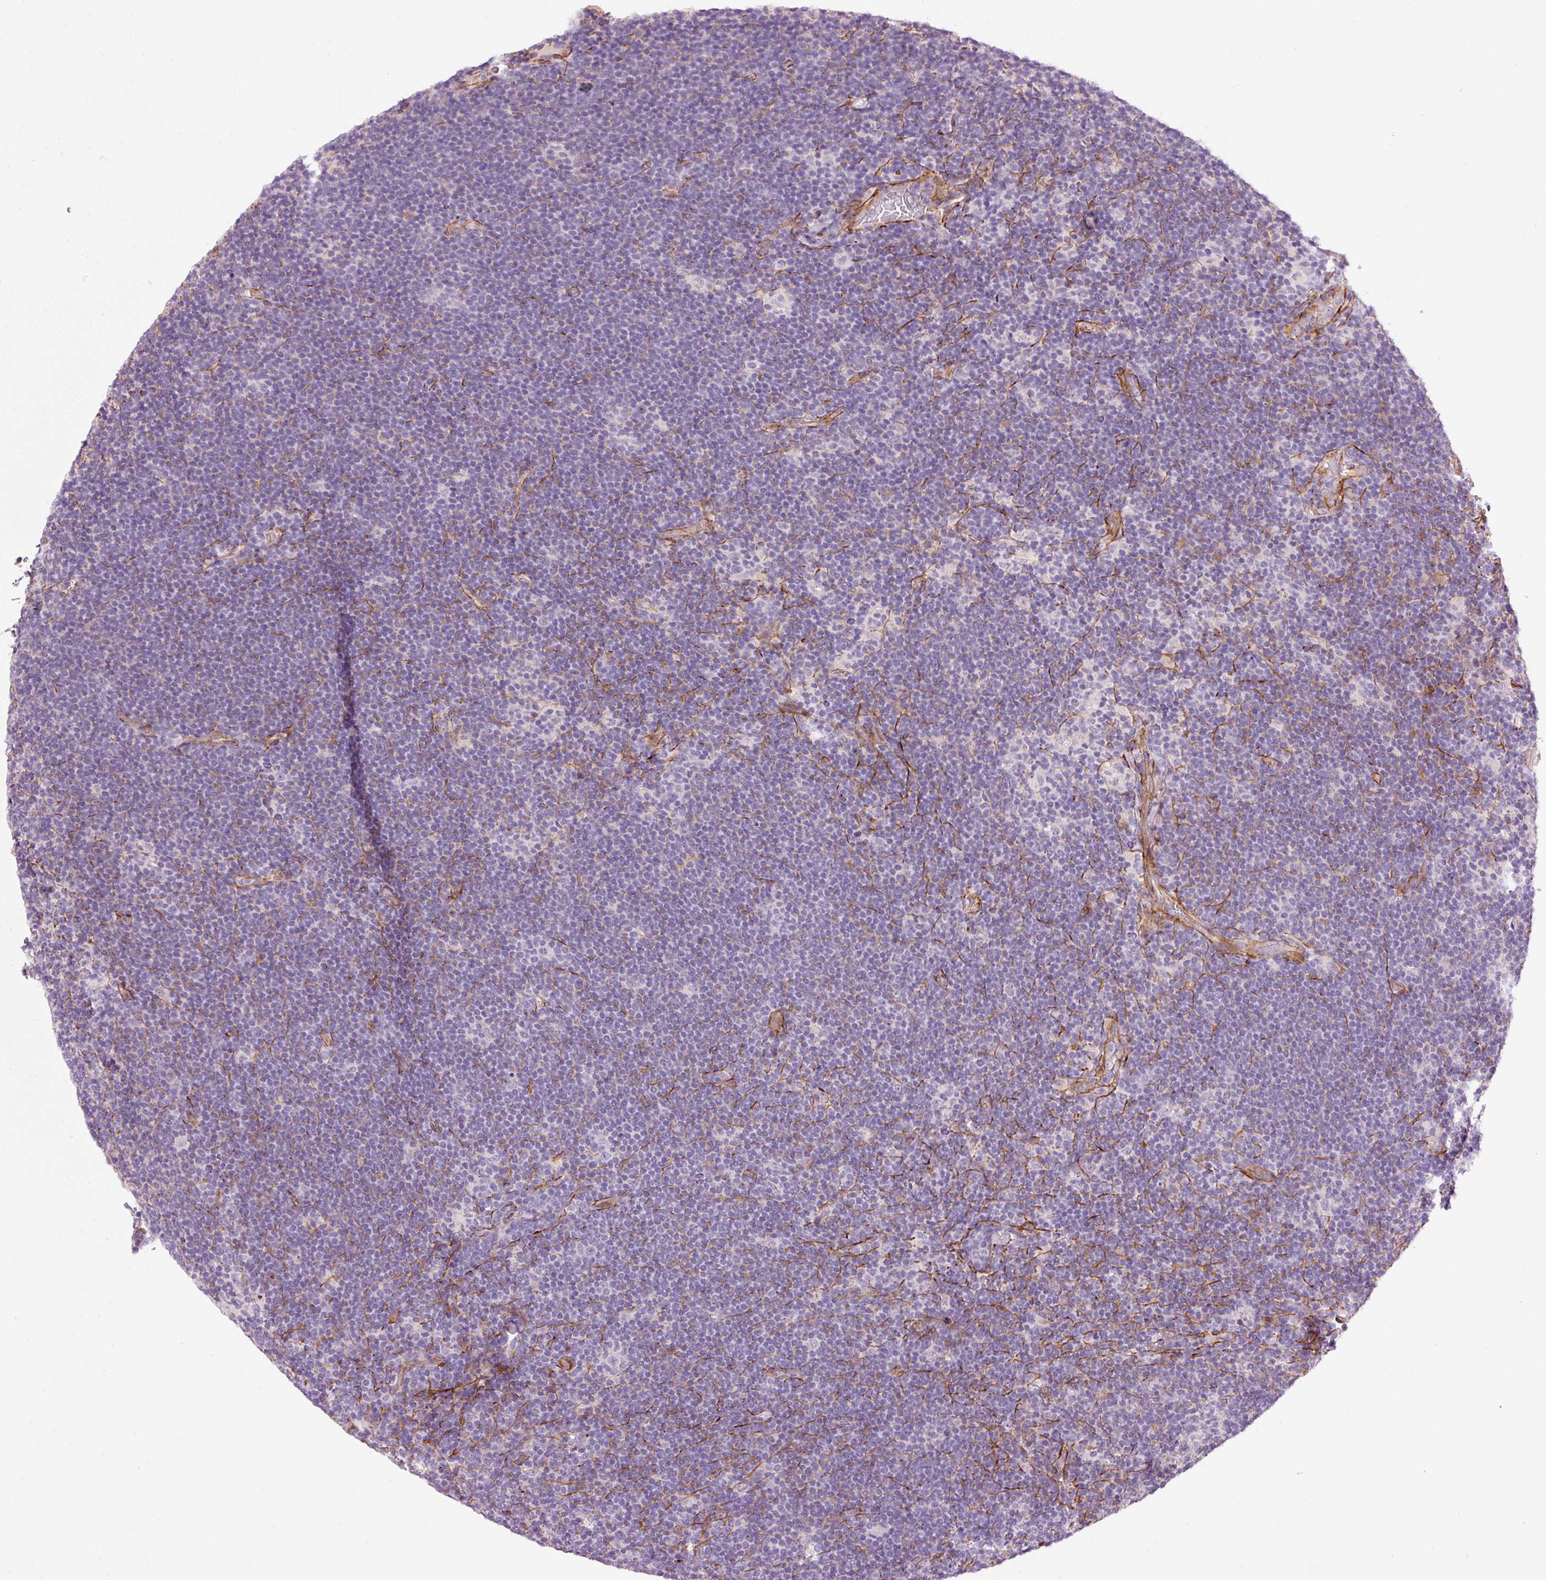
{"staining": {"intensity": "negative", "quantity": "none", "location": "none"}, "tissue": "lymphoma", "cell_type": "Tumor cells", "image_type": "cancer", "snomed": [{"axis": "morphology", "description": "Hodgkin's disease, NOS"}, {"axis": "topography", "description": "Lymph node"}], "caption": "Tumor cells are negative for brown protein staining in Hodgkin's disease. (Stains: DAB (3,3'-diaminobenzidine) immunohistochemistry (IHC) with hematoxylin counter stain, Microscopy: brightfield microscopy at high magnification).", "gene": "ANKRD20A1", "patient": {"sex": "female", "age": 57}}